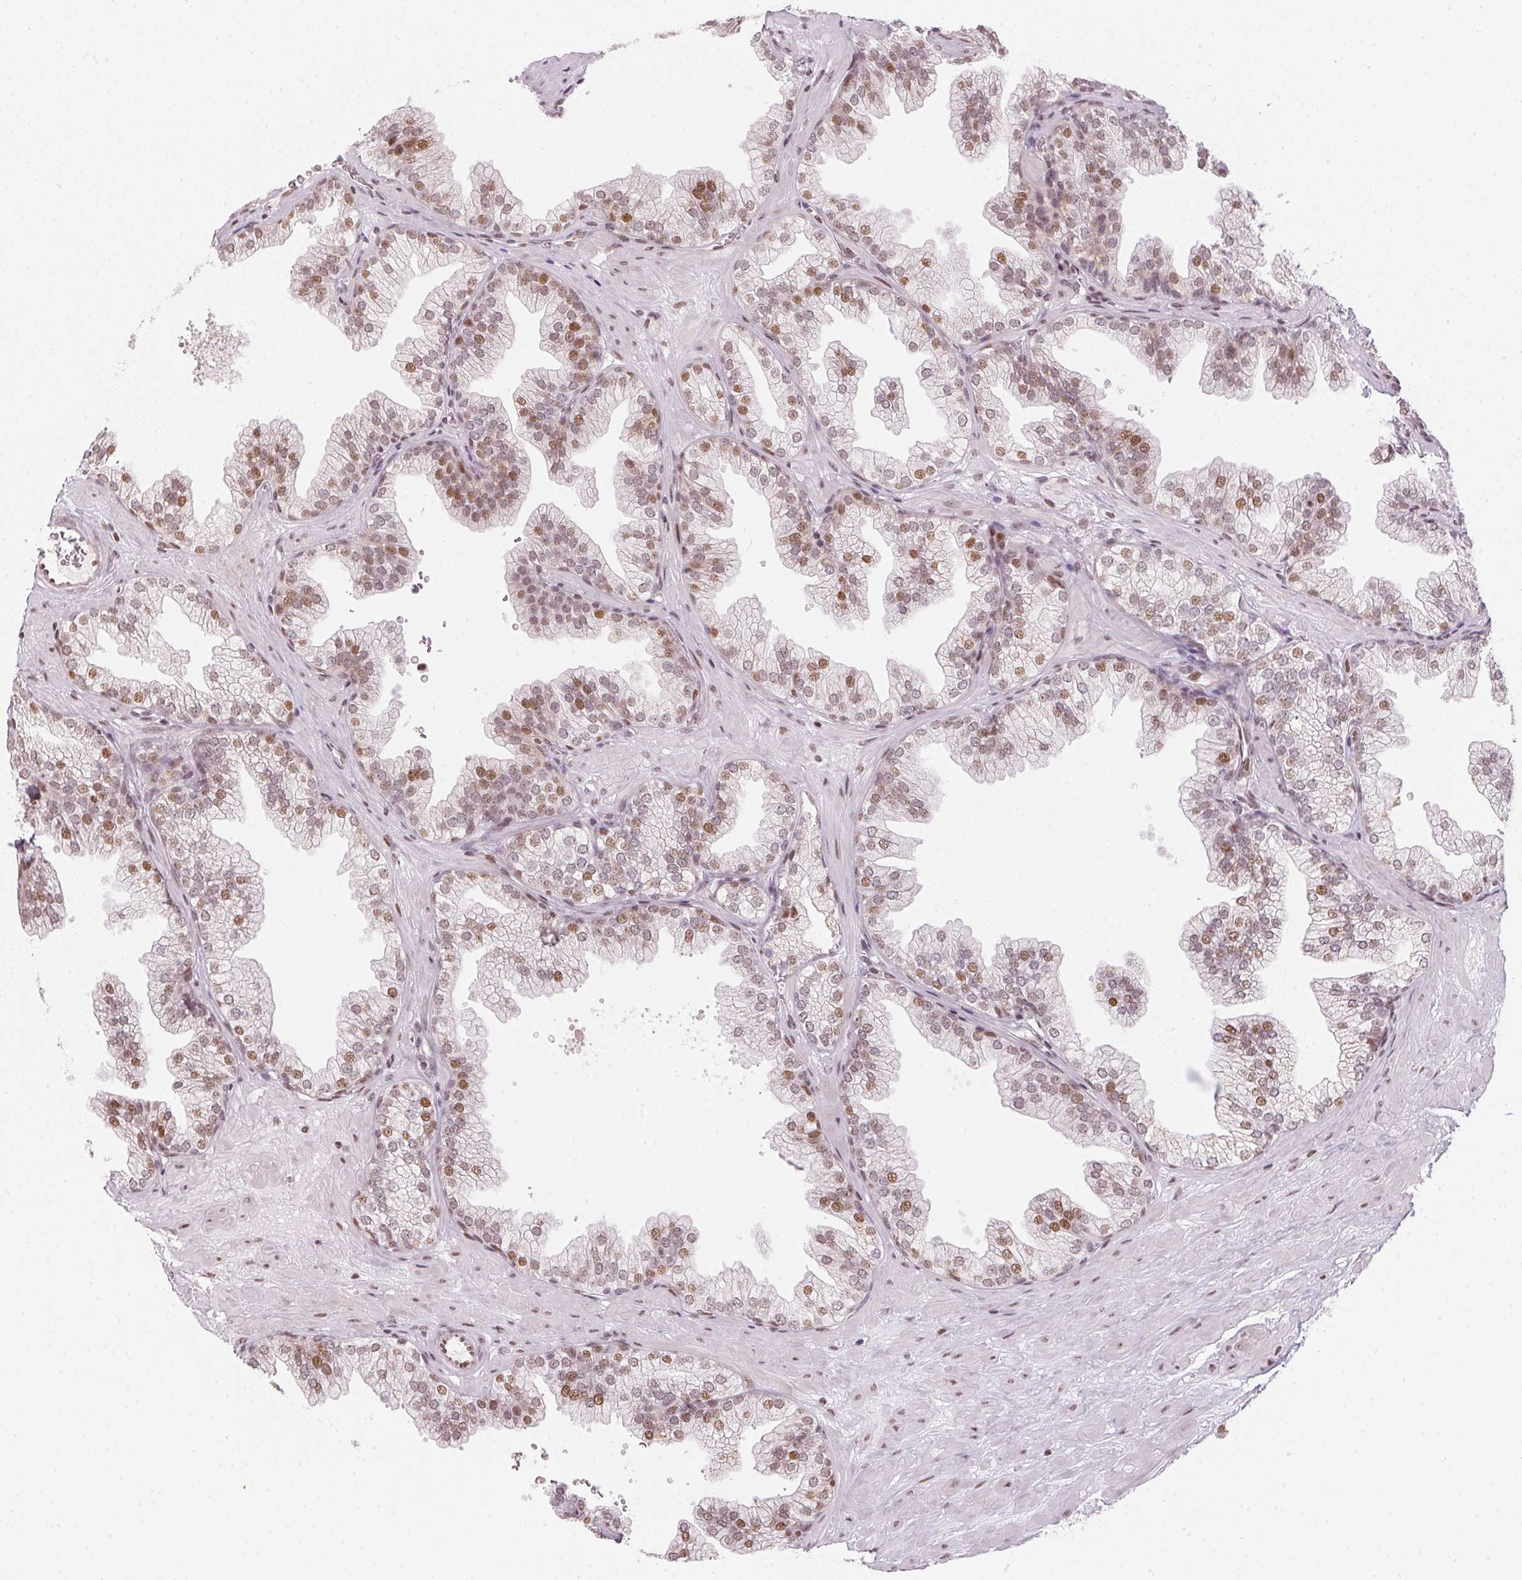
{"staining": {"intensity": "moderate", "quantity": "25%-75%", "location": "nuclear"}, "tissue": "prostate", "cell_type": "Glandular cells", "image_type": "normal", "snomed": [{"axis": "morphology", "description": "Normal tissue, NOS"}, {"axis": "topography", "description": "Prostate"}], "caption": "High-magnification brightfield microscopy of normal prostate stained with DAB (3,3'-diaminobenzidine) (brown) and counterstained with hematoxylin (blue). glandular cells exhibit moderate nuclear staining is appreciated in approximately25%-75% of cells. The staining was performed using DAB to visualize the protein expression in brown, while the nuclei were stained in blue with hematoxylin (Magnification: 20x).", "gene": "KAT6A", "patient": {"sex": "male", "age": 37}}